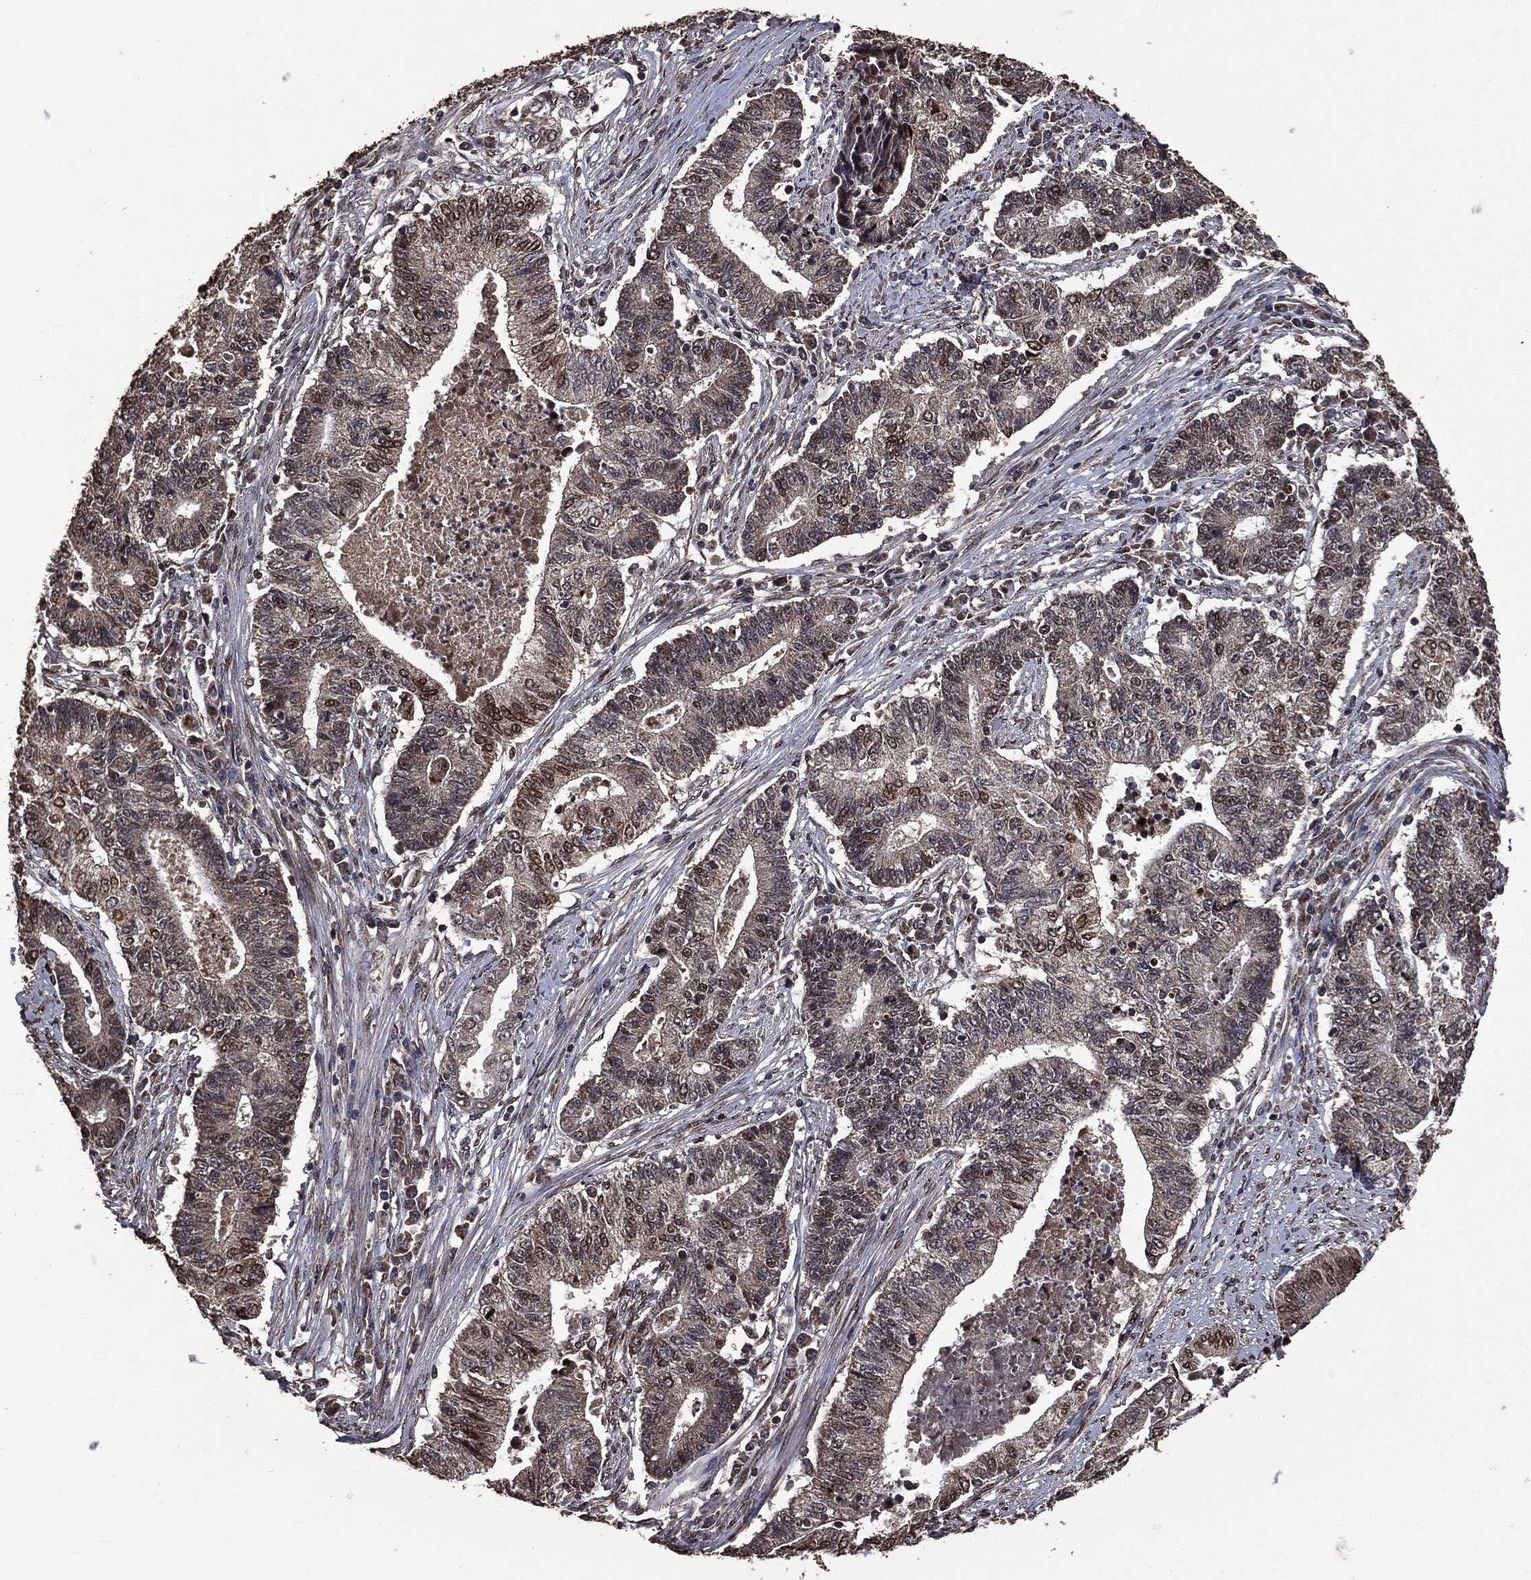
{"staining": {"intensity": "moderate", "quantity": "25%-75%", "location": "cytoplasmic/membranous,nuclear"}, "tissue": "endometrial cancer", "cell_type": "Tumor cells", "image_type": "cancer", "snomed": [{"axis": "morphology", "description": "Adenocarcinoma, NOS"}, {"axis": "topography", "description": "Uterus"}, {"axis": "topography", "description": "Endometrium"}], "caption": "DAB immunohistochemical staining of human endometrial cancer reveals moderate cytoplasmic/membranous and nuclear protein staining in approximately 25%-75% of tumor cells.", "gene": "PPP6R2", "patient": {"sex": "female", "age": 54}}